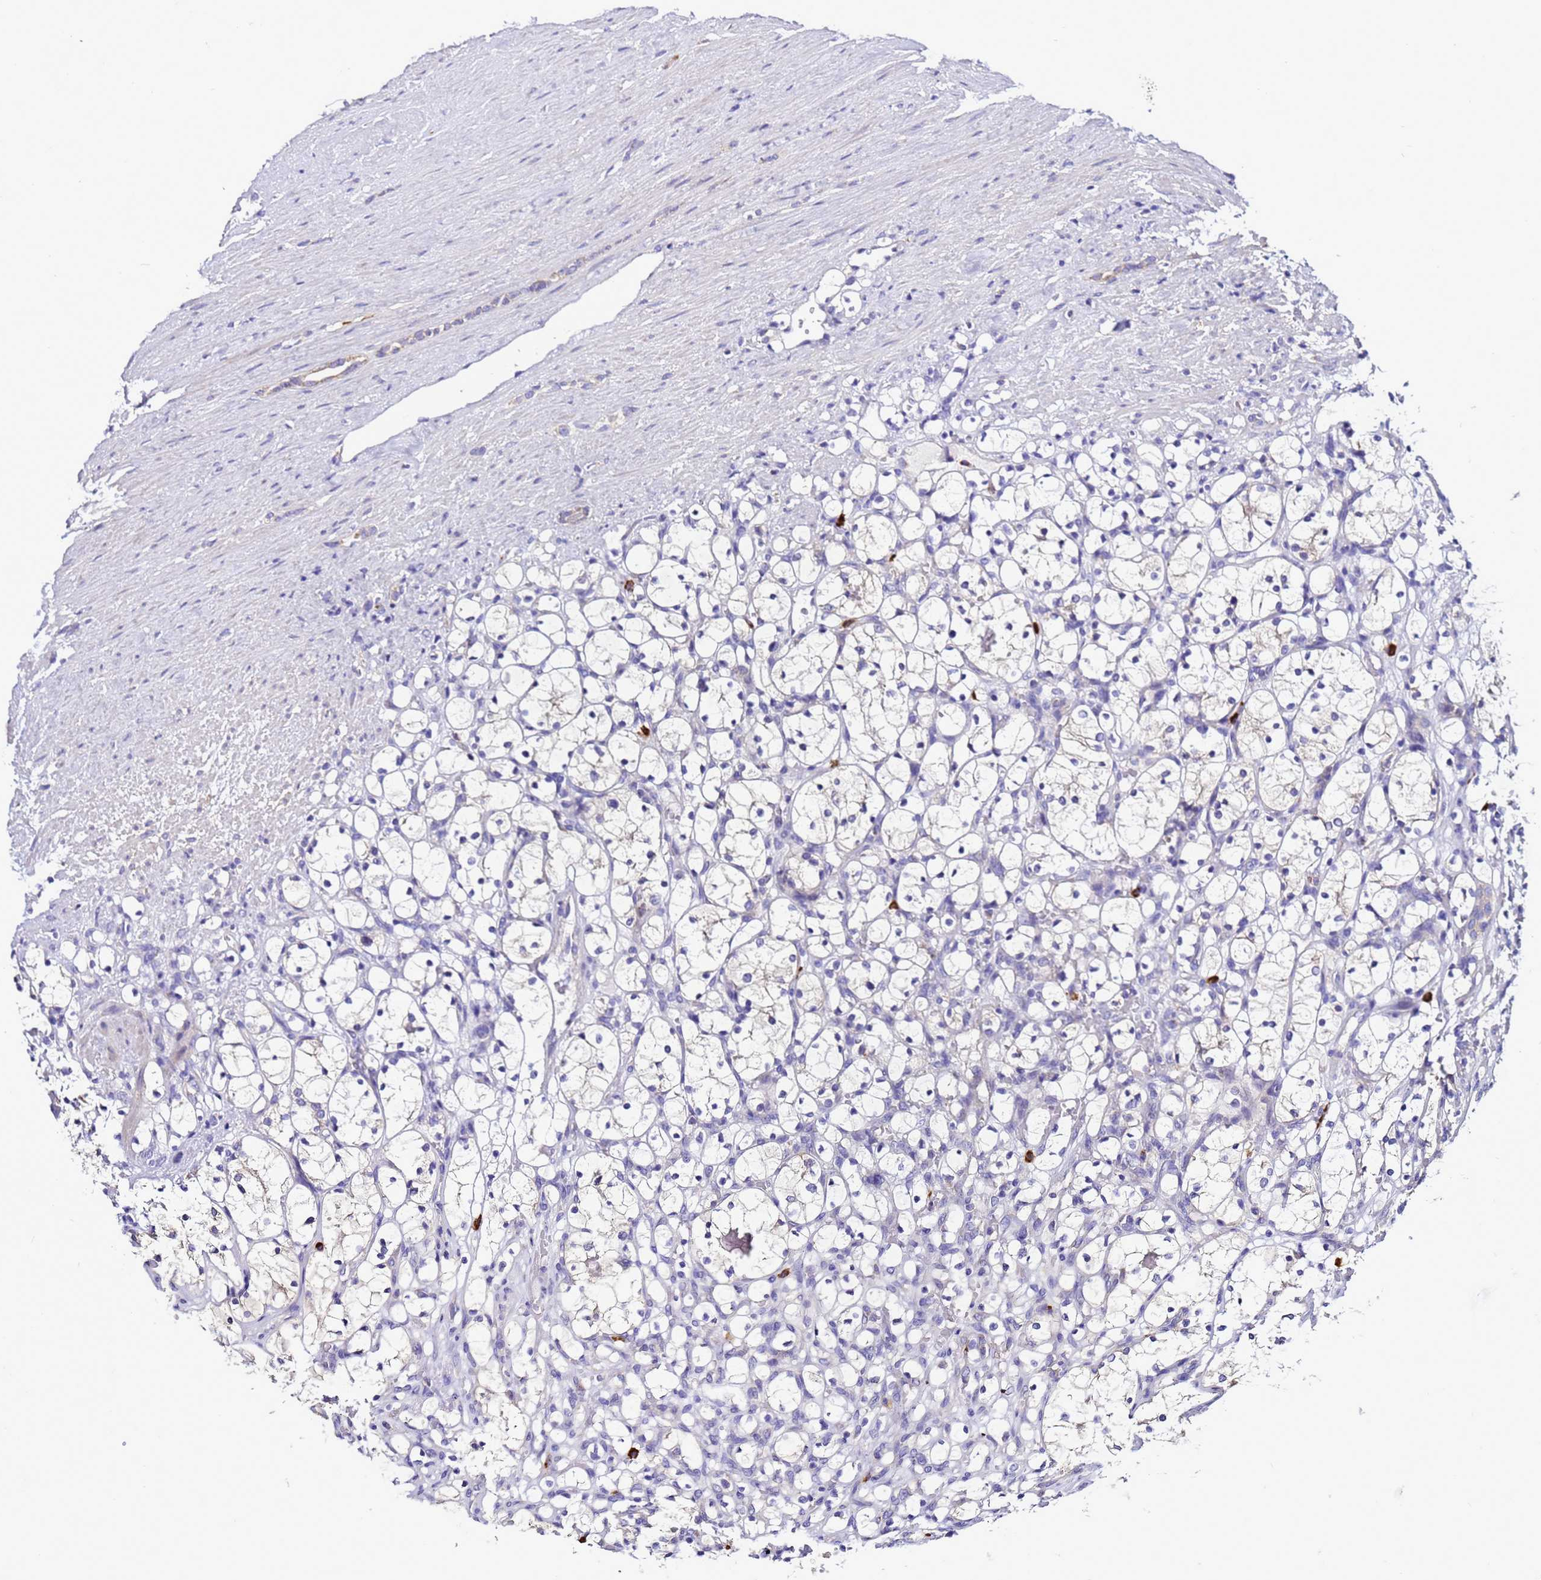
{"staining": {"intensity": "weak", "quantity": "<25%", "location": "cytoplasmic/membranous"}, "tissue": "renal cancer", "cell_type": "Tumor cells", "image_type": "cancer", "snomed": [{"axis": "morphology", "description": "Adenocarcinoma, NOS"}, {"axis": "topography", "description": "Kidney"}], "caption": "Immunohistochemistry photomicrograph of neoplastic tissue: human renal cancer (adenocarcinoma) stained with DAB (3,3'-diaminobenzidine) shows no significant protein expression in tumor cells. (DAB IHC, high magnification).", "gene": "HIGD2A", "patient": {"sex": "female", "age": 69}}